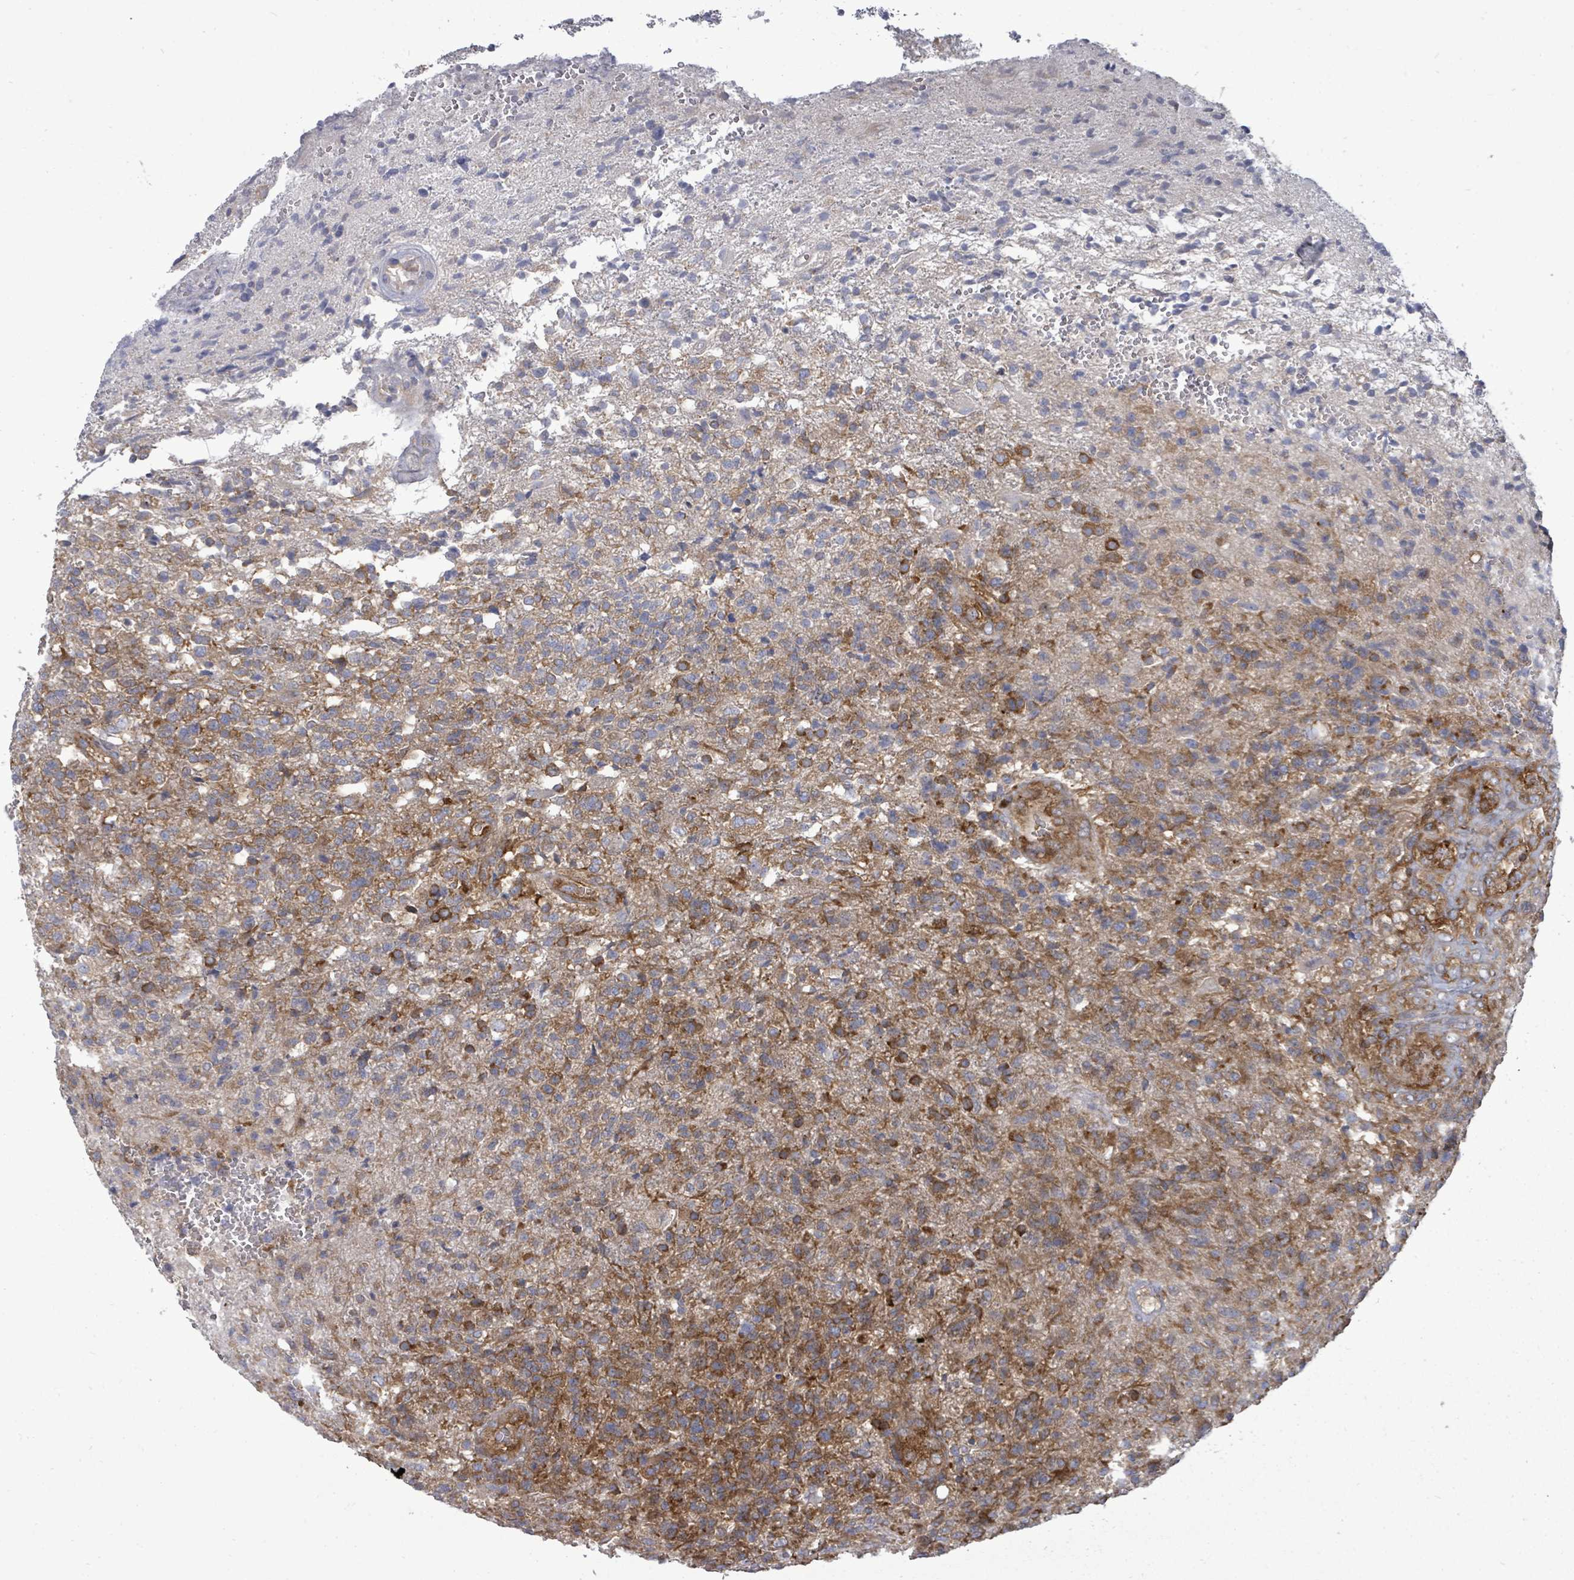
{"staining": {"intensity": "moderate", "quantity": "<25%", "location": "cytoplasmic/membranous"}, "tissue": "glioma", "cell_type": "Tumor cells", "image_type": "cancer", "snomed": [{"axis": "morphology", "description": "Glioma, malignant, High grade"}, {"axis": "topography", "description": "Brain"}], "caption": "The histopathology image shows a brown stain indicating the presence of a protein in the cytoplasmic/membranous of tumor cells in malignant high-grade glioma. (Brightfield microscopy of DAB IHC at high magnification).", "gene": "EIF3C", "patient": {"sex": "male", "age": 56}}